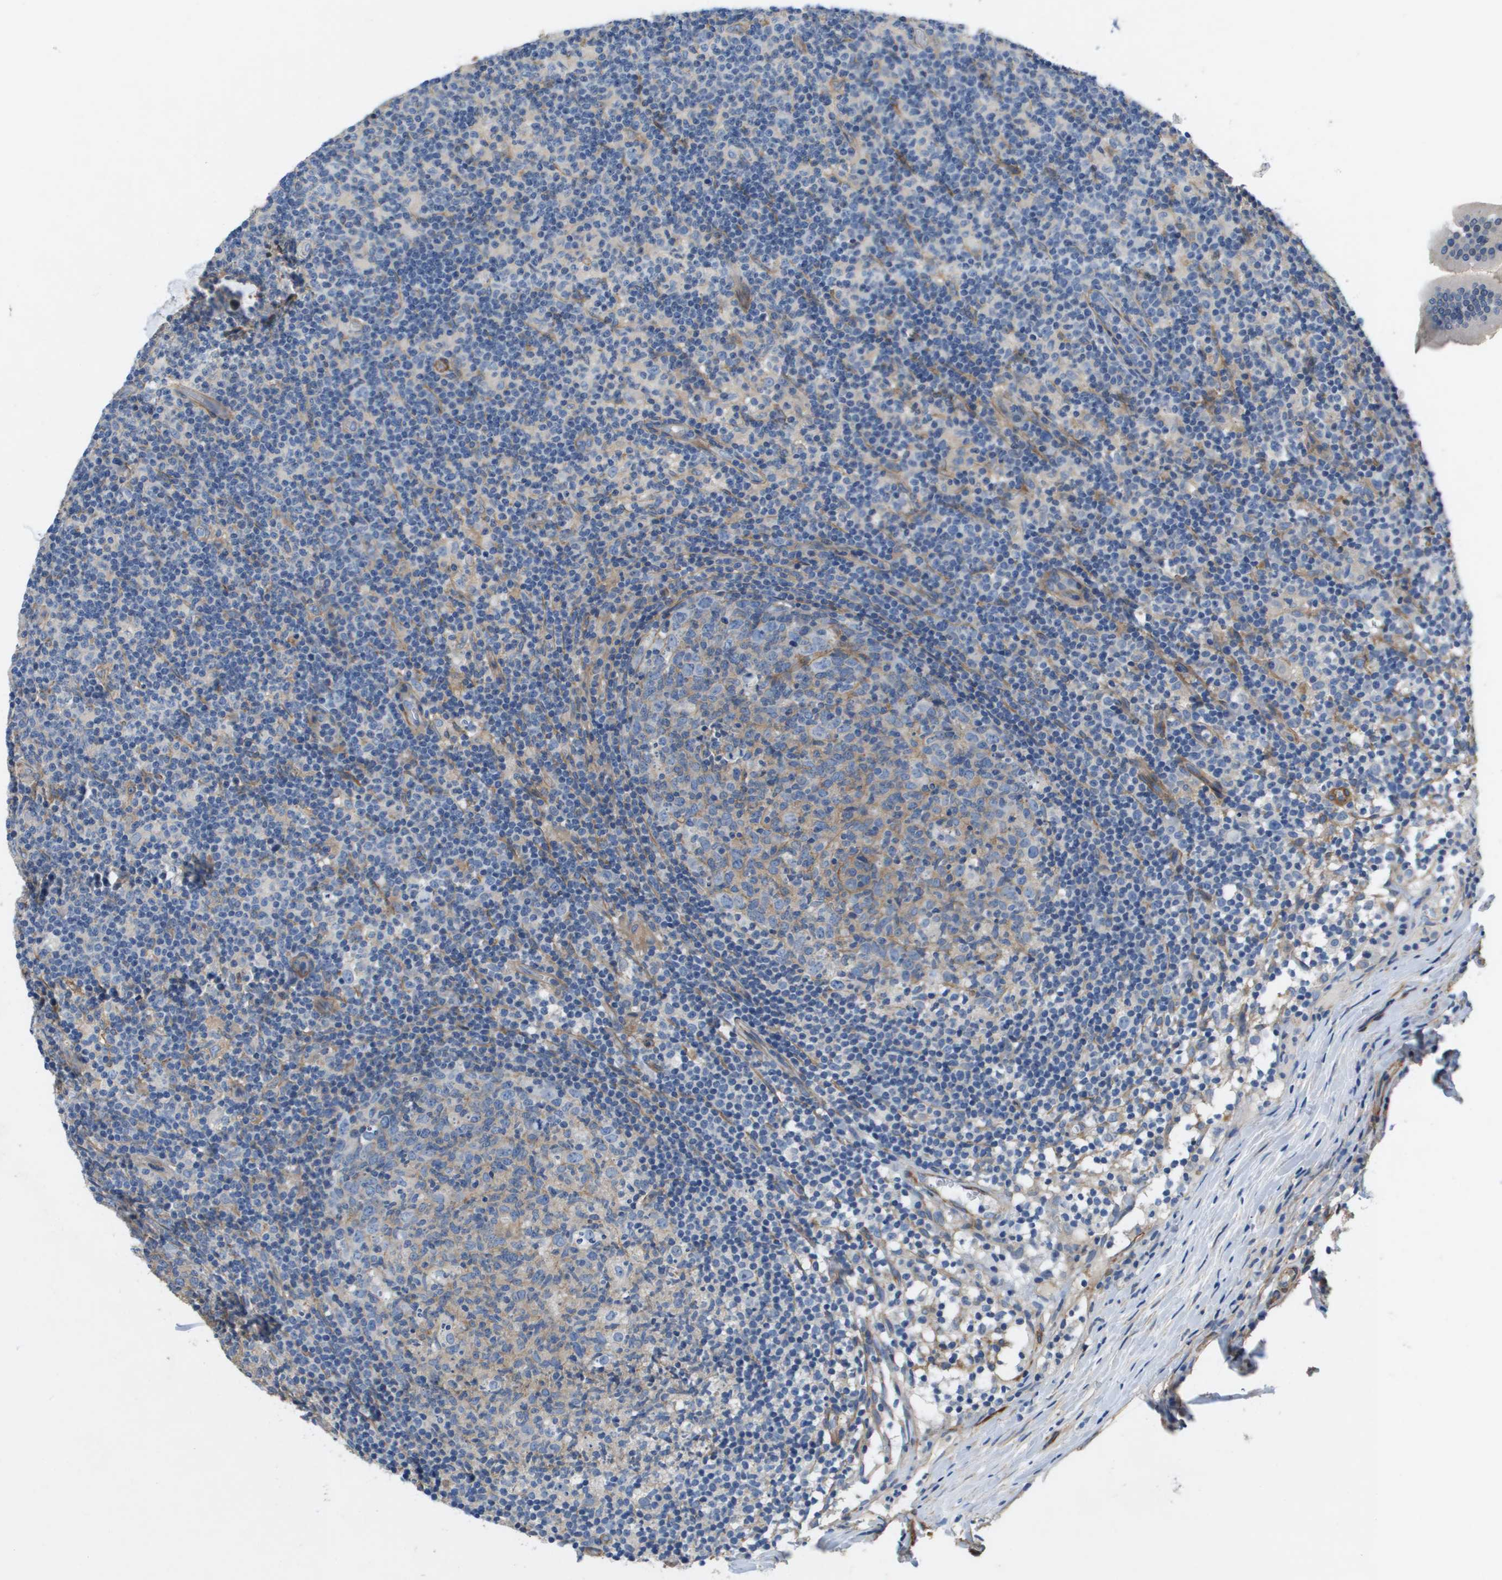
{"staining": {"intensity": "weak", "quantity": "<25%", "location": "cytoplasmic/membranous"}, "tissue": "lymph node", "cell_type": "Germinal center cells", "image_type": "normal", "snomed": [{"axis": "morphology", "description": "Normal tissue, NOS"}, {"axis": "morphology", "description": "Inflammation, NOS"}, {"axis": "topography", "description": "Lymph node"}], "caption": "Micrograph shows no protein expression in germinal center cells of benign lymph node. (DAB (3,3'-diaminobenzidine) IHC with hematoxylin counter stain).", "gene": "LPP", "patient": {"sex": "male", "age": 55}}